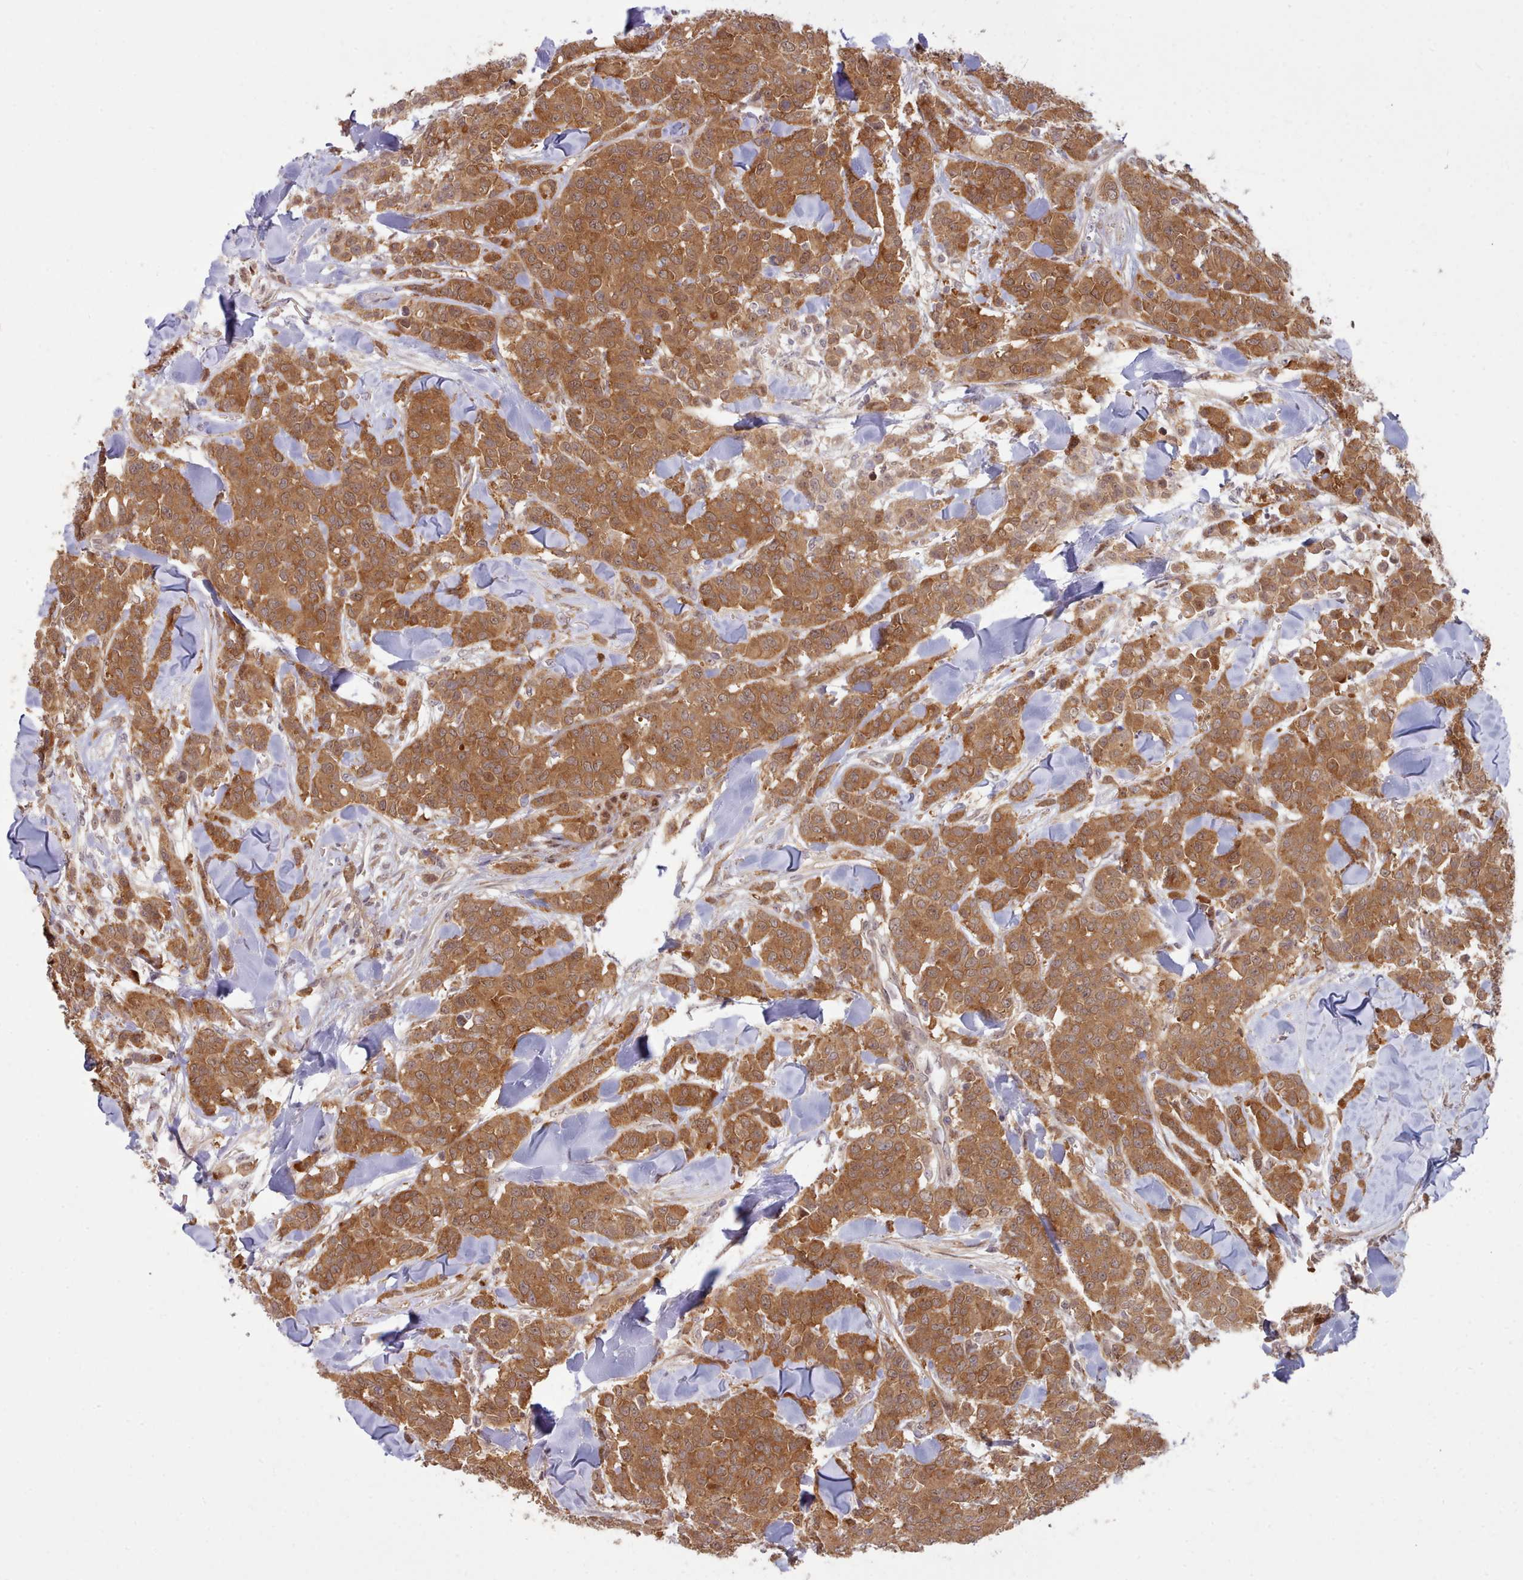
{"staining": {"intensity": "strong", "quantity": ">75%", "location": "cytoplasmic/membranous"}, "tissue": "breast cancer", "cell_type": "Tumor cells", "image_type": "cancer", "snomed": [{"axis": "morphology", "description": "Lobular carcinoma"}, {"axis": "topography", "description": "Breast"}], "caption": "Immunohistochemistry image of neoplastic tissue: human breast cancer stained using immunohistochemistry reveals high levels of strong protein expression localized specifically in the cytoplasmic/membranous of tumor cells, appearing as a cytoplasmic/membranous brown color.", "gene": "CES3", "patient": {"sex": "female", "age": 91}}